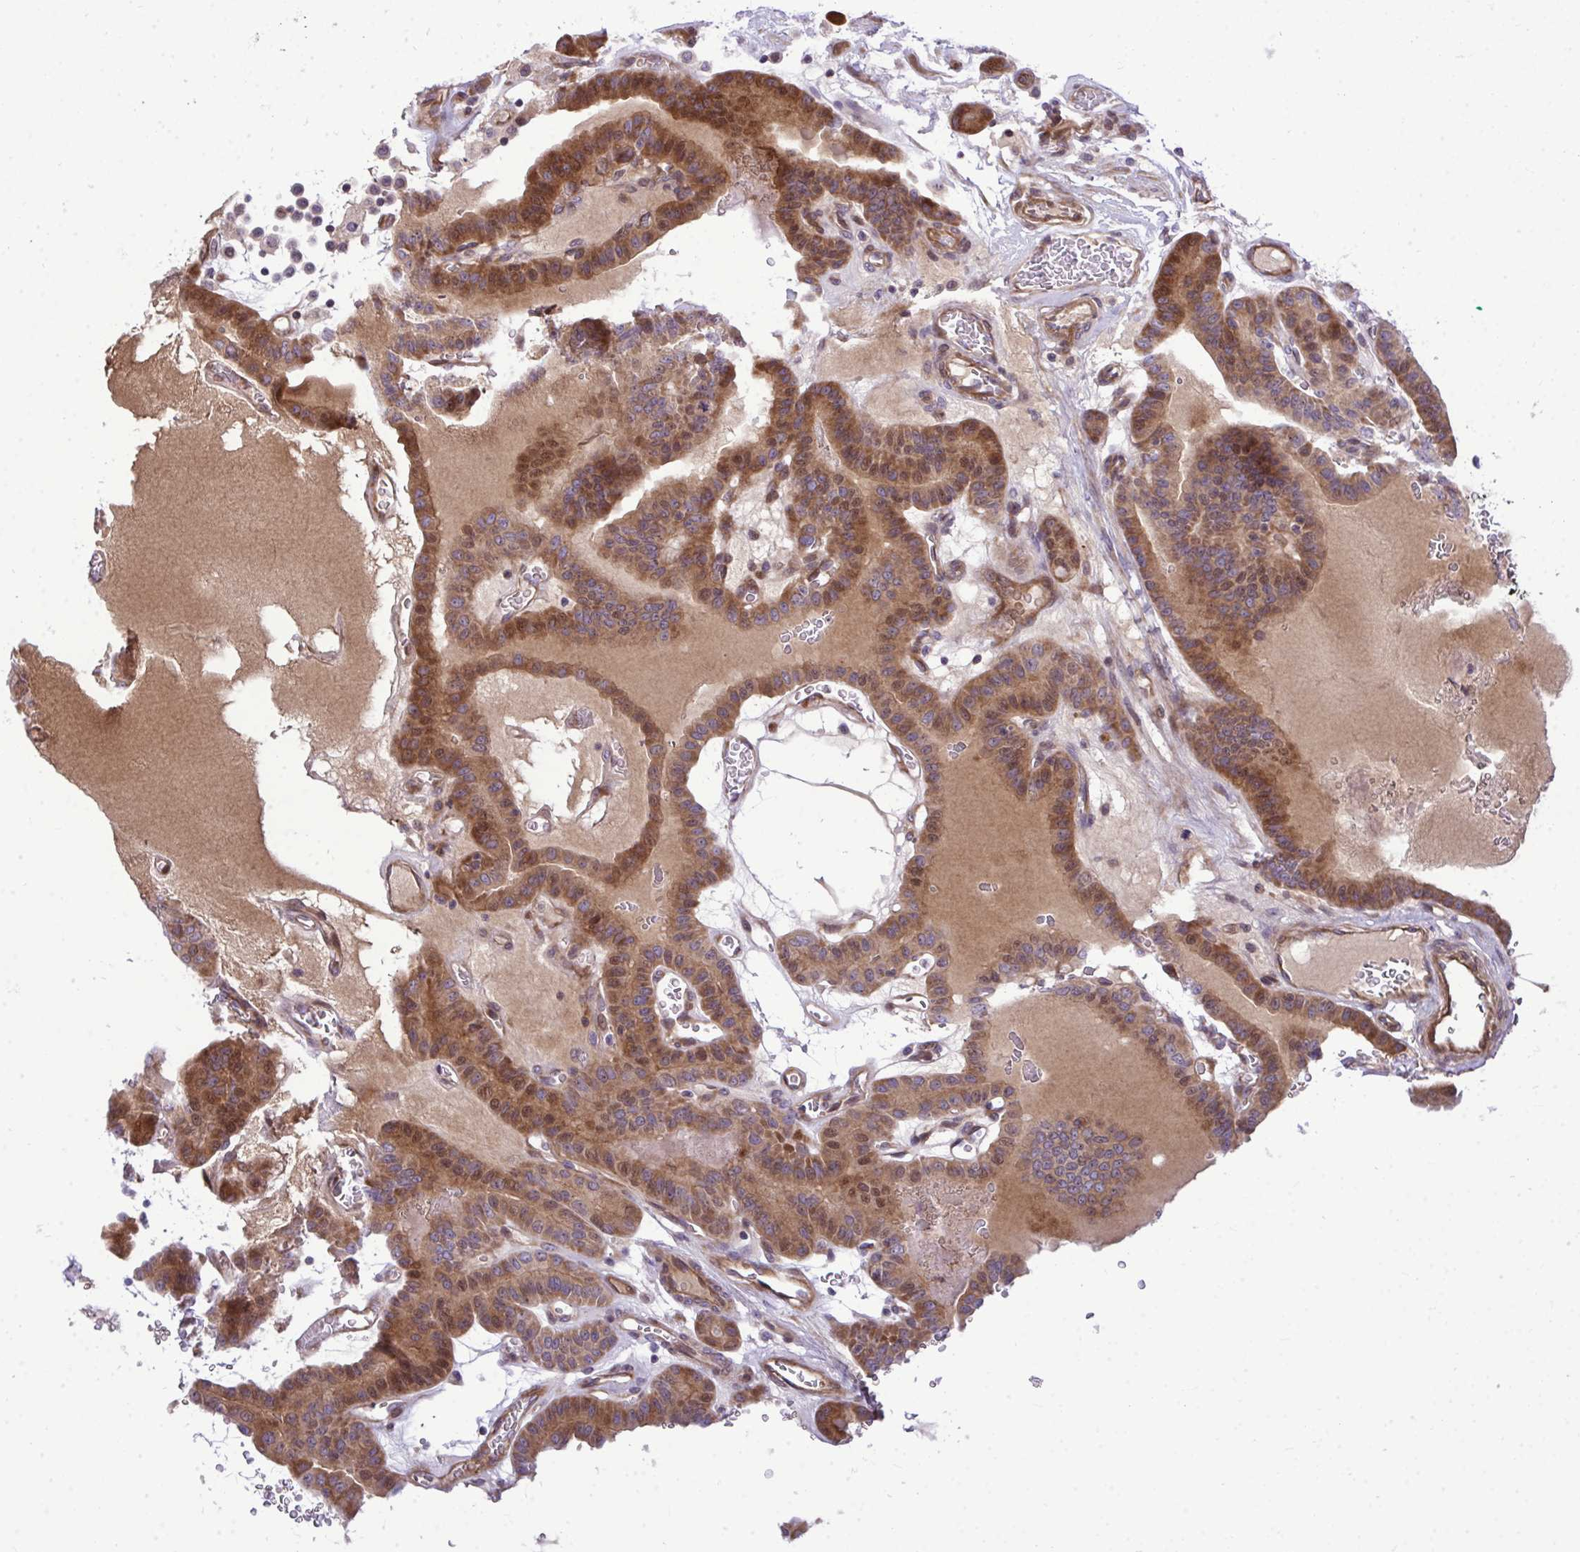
{"staining": {"intensity": "strong", "quantity": ">75%", "location": "cytoplasmic/membranous"}, "tissue": "thyroid cancer", "cell_type": "Tumor cells", "image_type": "cancer", "snomed": [{"axis": "morphology", "description": "Papillary adenocarcinoma, NOS"}, {"axis": "topography", "description": "Thyroid gland"}], "caption": "This is a photomicrograph of immunohistochemistry (IHC) staining of papillary adenocarcinoma (thyroid), which shows strong staining in the cytoplasmic/membranous of tumor cells.", "gene": "ZSCAN9", "patient": {"sex": "male", "age": 87}}